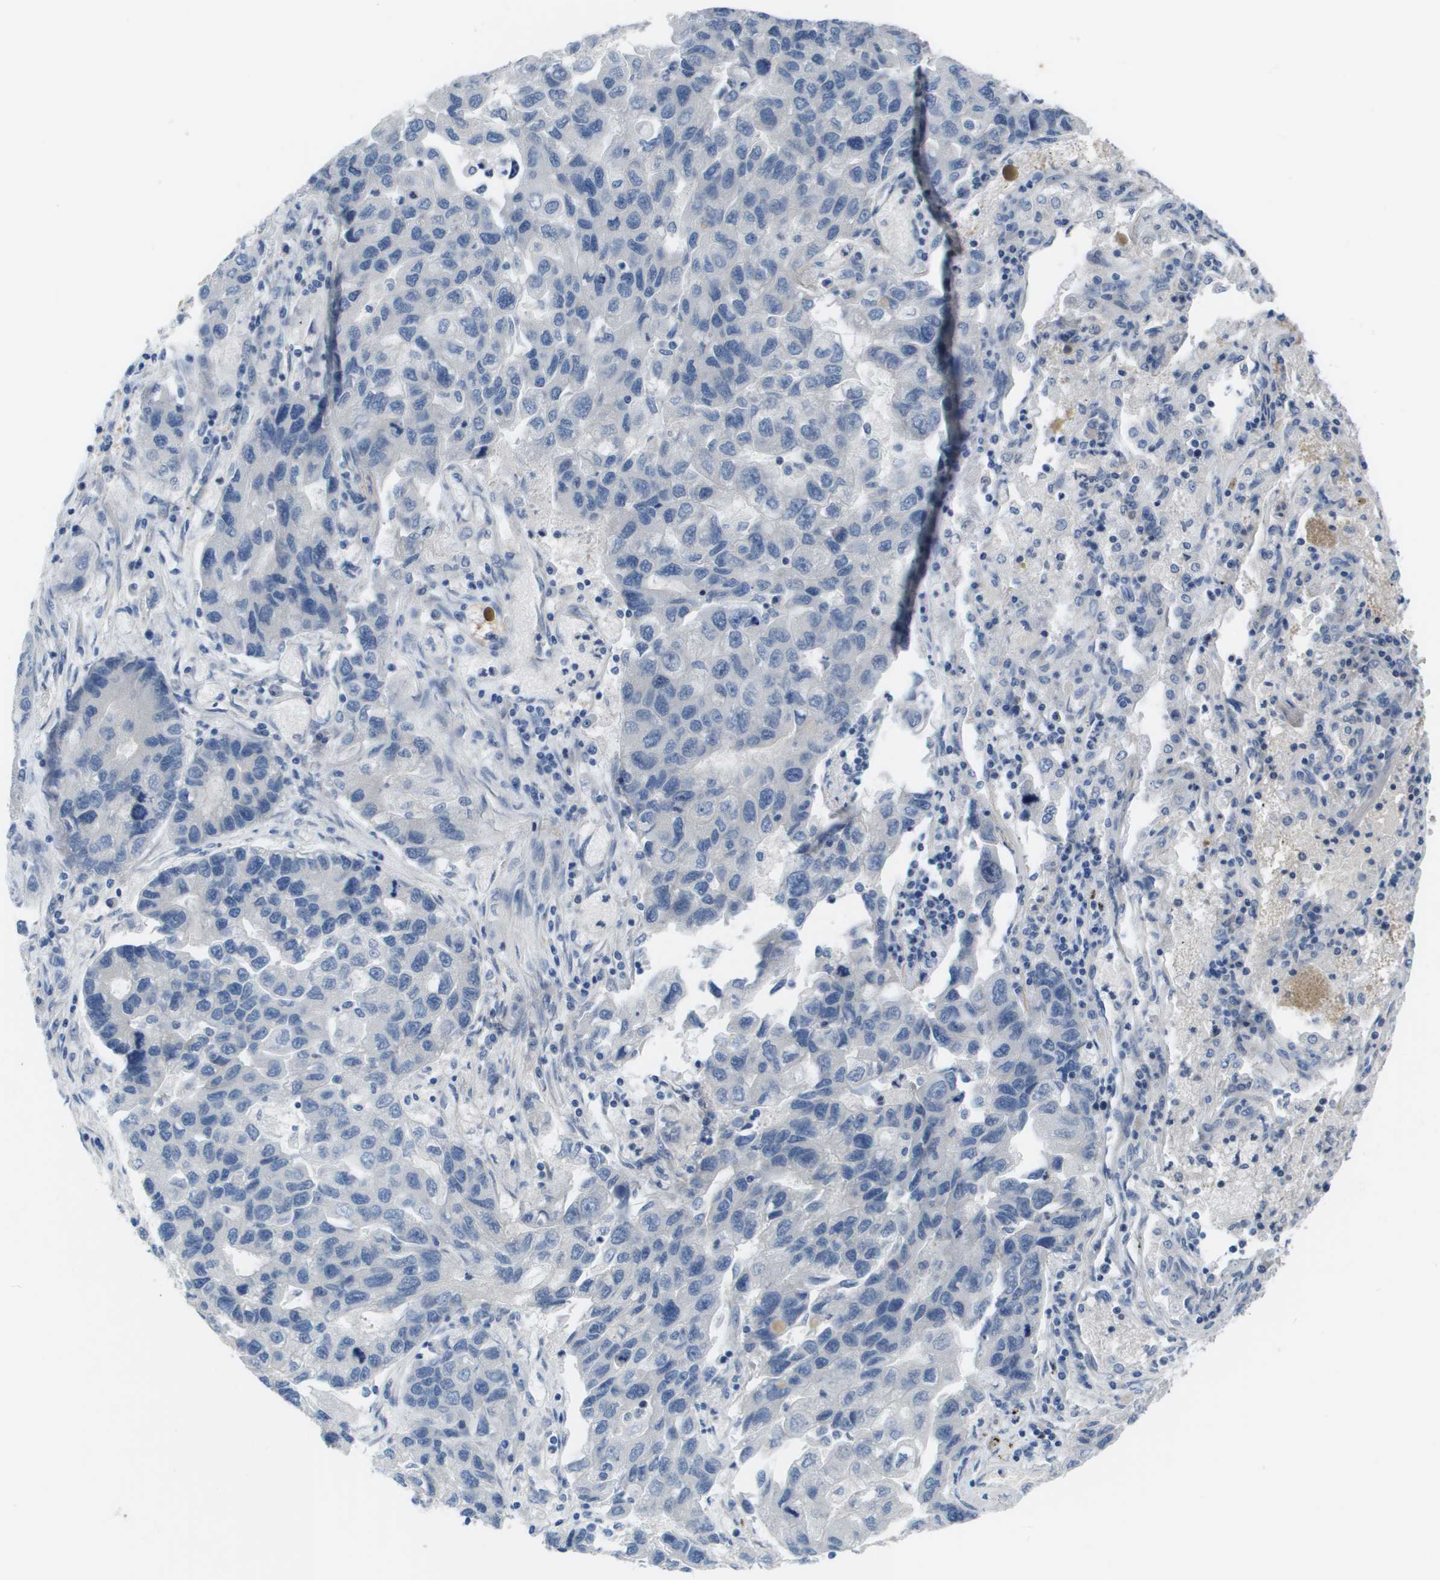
{"staining": {"intensity": "negative", "quantity": "none", "location": "none"}, "tissue": "lung cancer", "cell_type": "Tumor cells", "image_type": "cancer", "snomed": [{"axis": "morphology", "description": "Adenocarcinoma, NOS"}, {"axis": "topography", "description": "Lung"}], "caption": "DAB immunohistochemical staining of adenocarcinoma (lung) exhibits no significant staining in tumor cells.", "gene": "NCS1", "patient": {"sex": "female", "age": 51}}